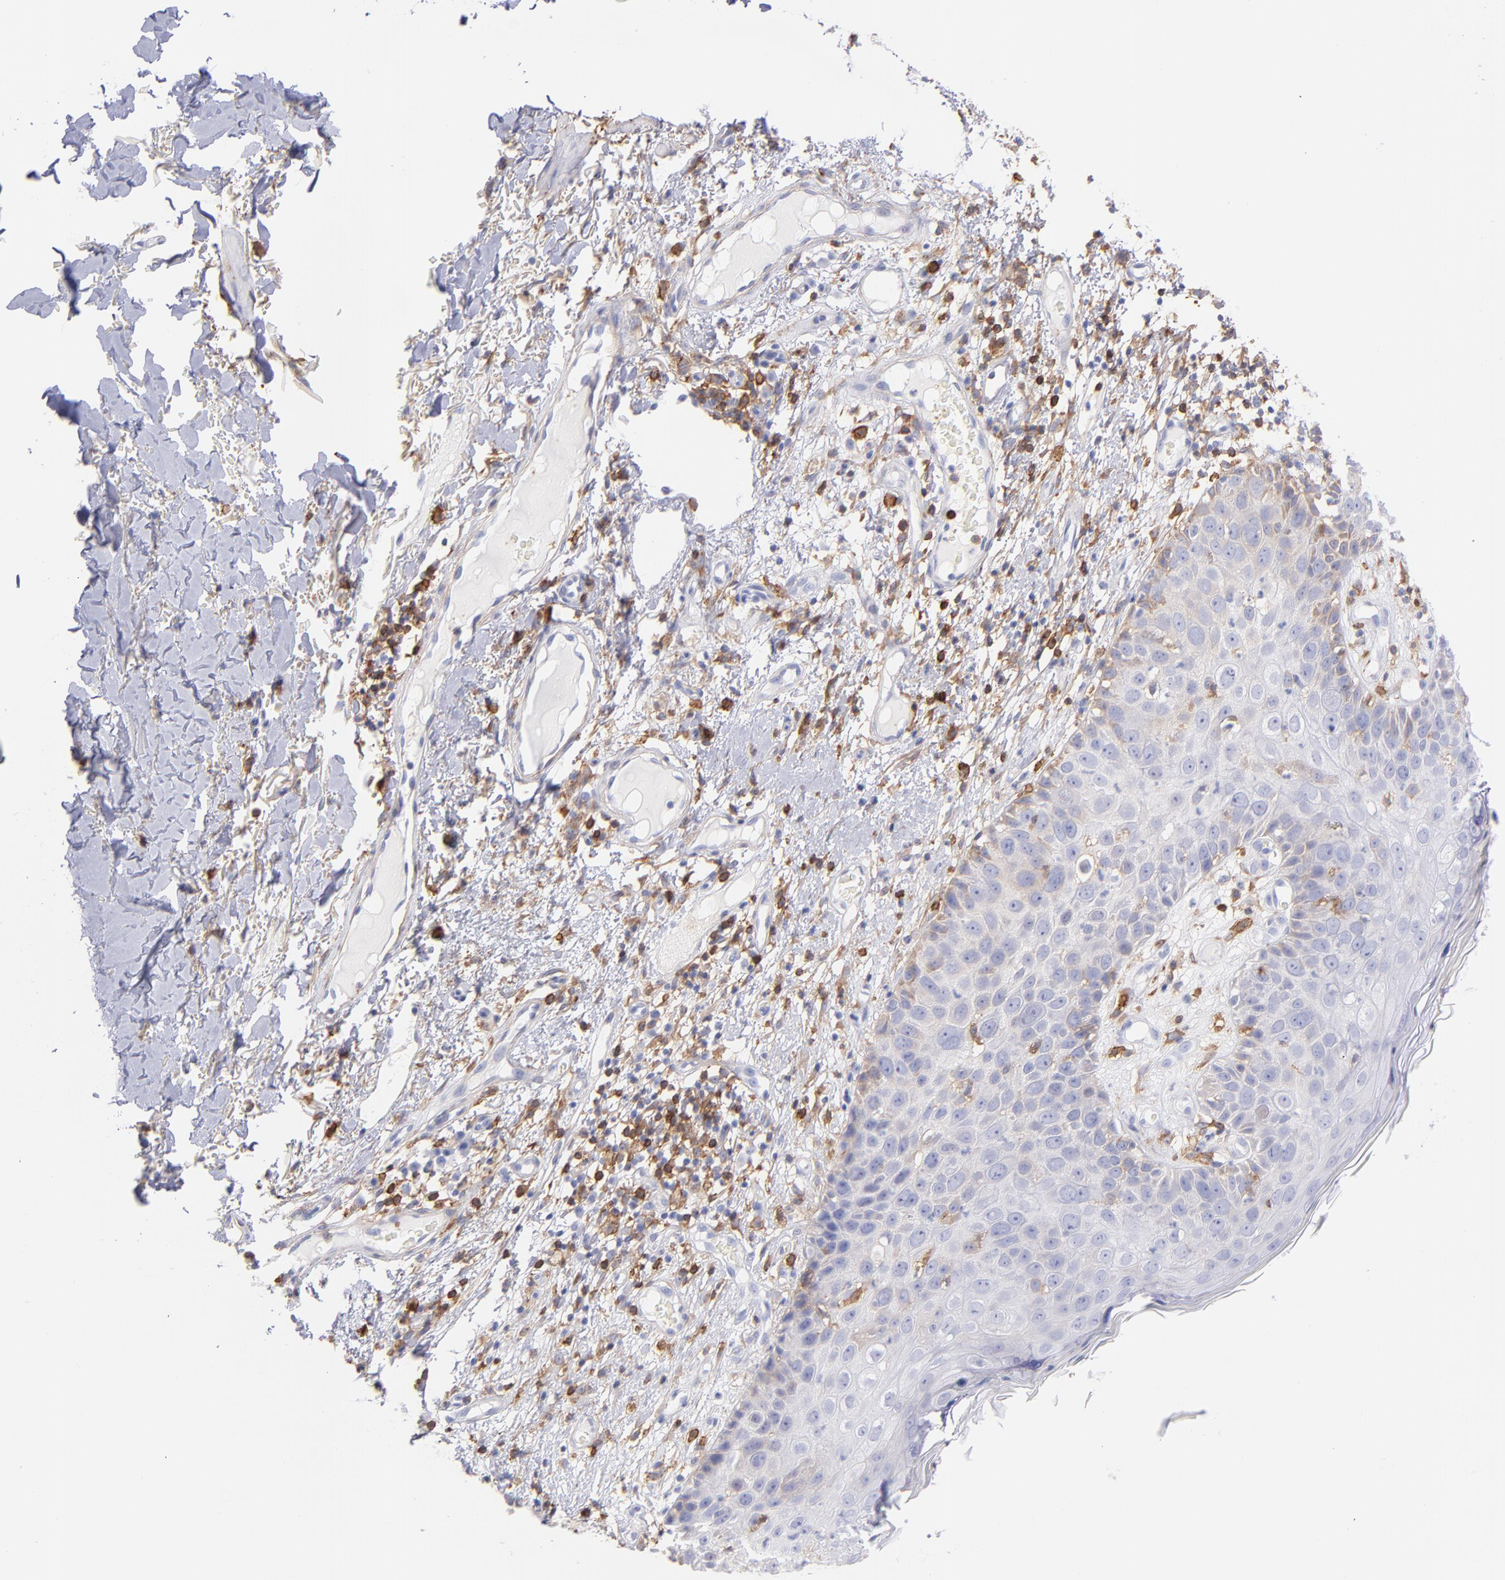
{"staining": {"intensity": "weak", "quantity": "<25%", "location": "cytoplasmic/membranous"}, "tissue": "skin cancer", "cell_type": "Tumor cells", "image_type": "cancer", "snomed": [{"axis": "morphology", "description": "Squamous cell carcinoma, NOS"}, {"axis": "topography", "description": "Skin"}], "caption": "Skin cancer (squamous cell carcinoma) was stained to show a protein in brown. There is no significant expression in tumor cells.", "gene": "PRKCA", "patient": {"sex": "male", "age": 87}}